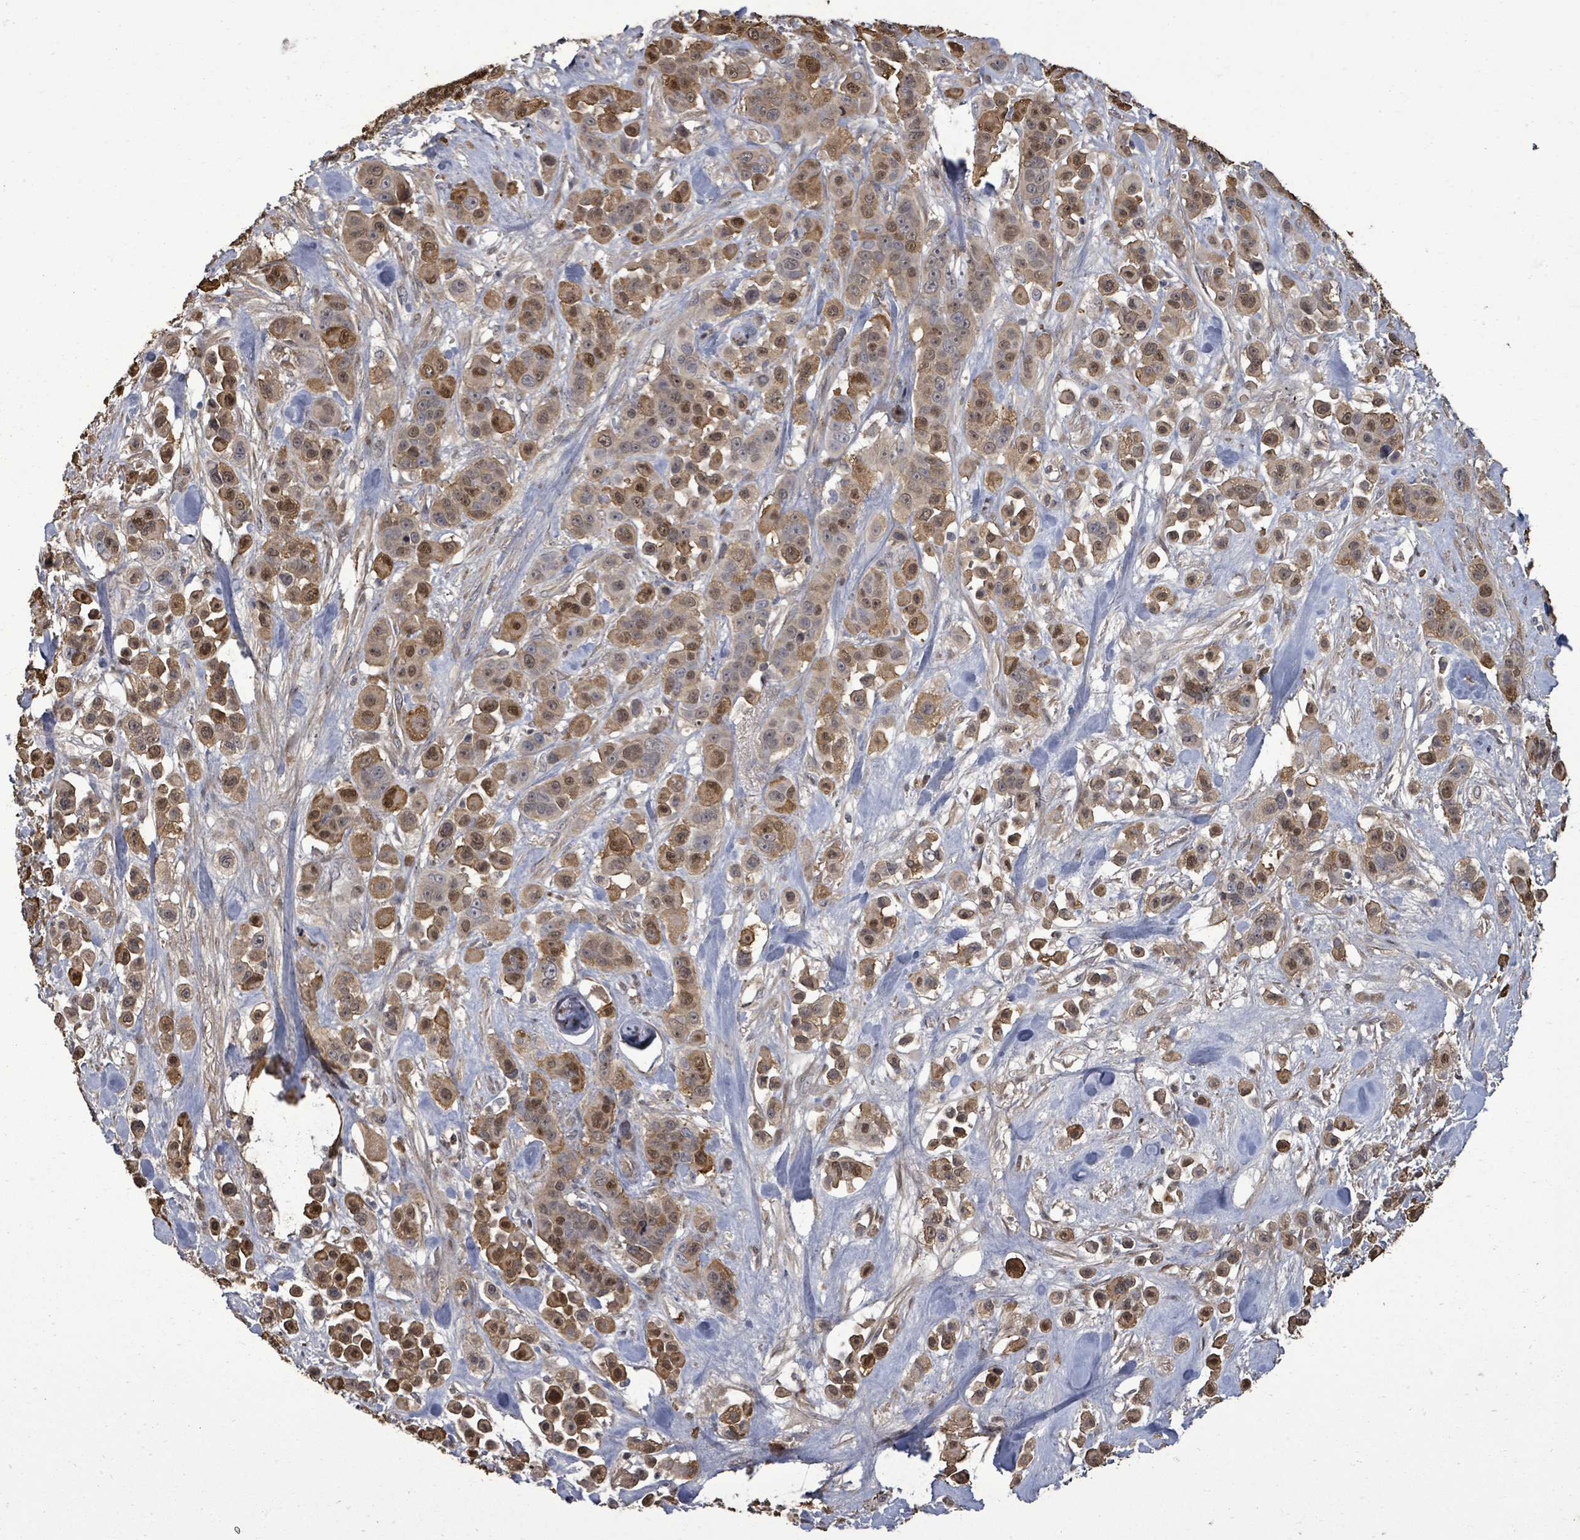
{"staining": {"intensity": "moderate", "quantity": ">75%", "location": "cytoplasmic/membranous,nuclear"}, "tissue": "skin cancer", "cell_type": "Tumor cells", "image_type": "cancer", "snomed": [{"axis": "morphology", "description": "Squamous cell carcinoma, NOS"}, {"axis": "topography", "description": "Skin"}], "caption": "Immunohistochemical staining of skin squamous cell carcinoma exhibits moderate cytoplasmic/membranous and nuclear protein positivity in about >75% of tumor cells.", "gene": "KRTAP27-1", "patient": {"sex": "male", "age": 67}}